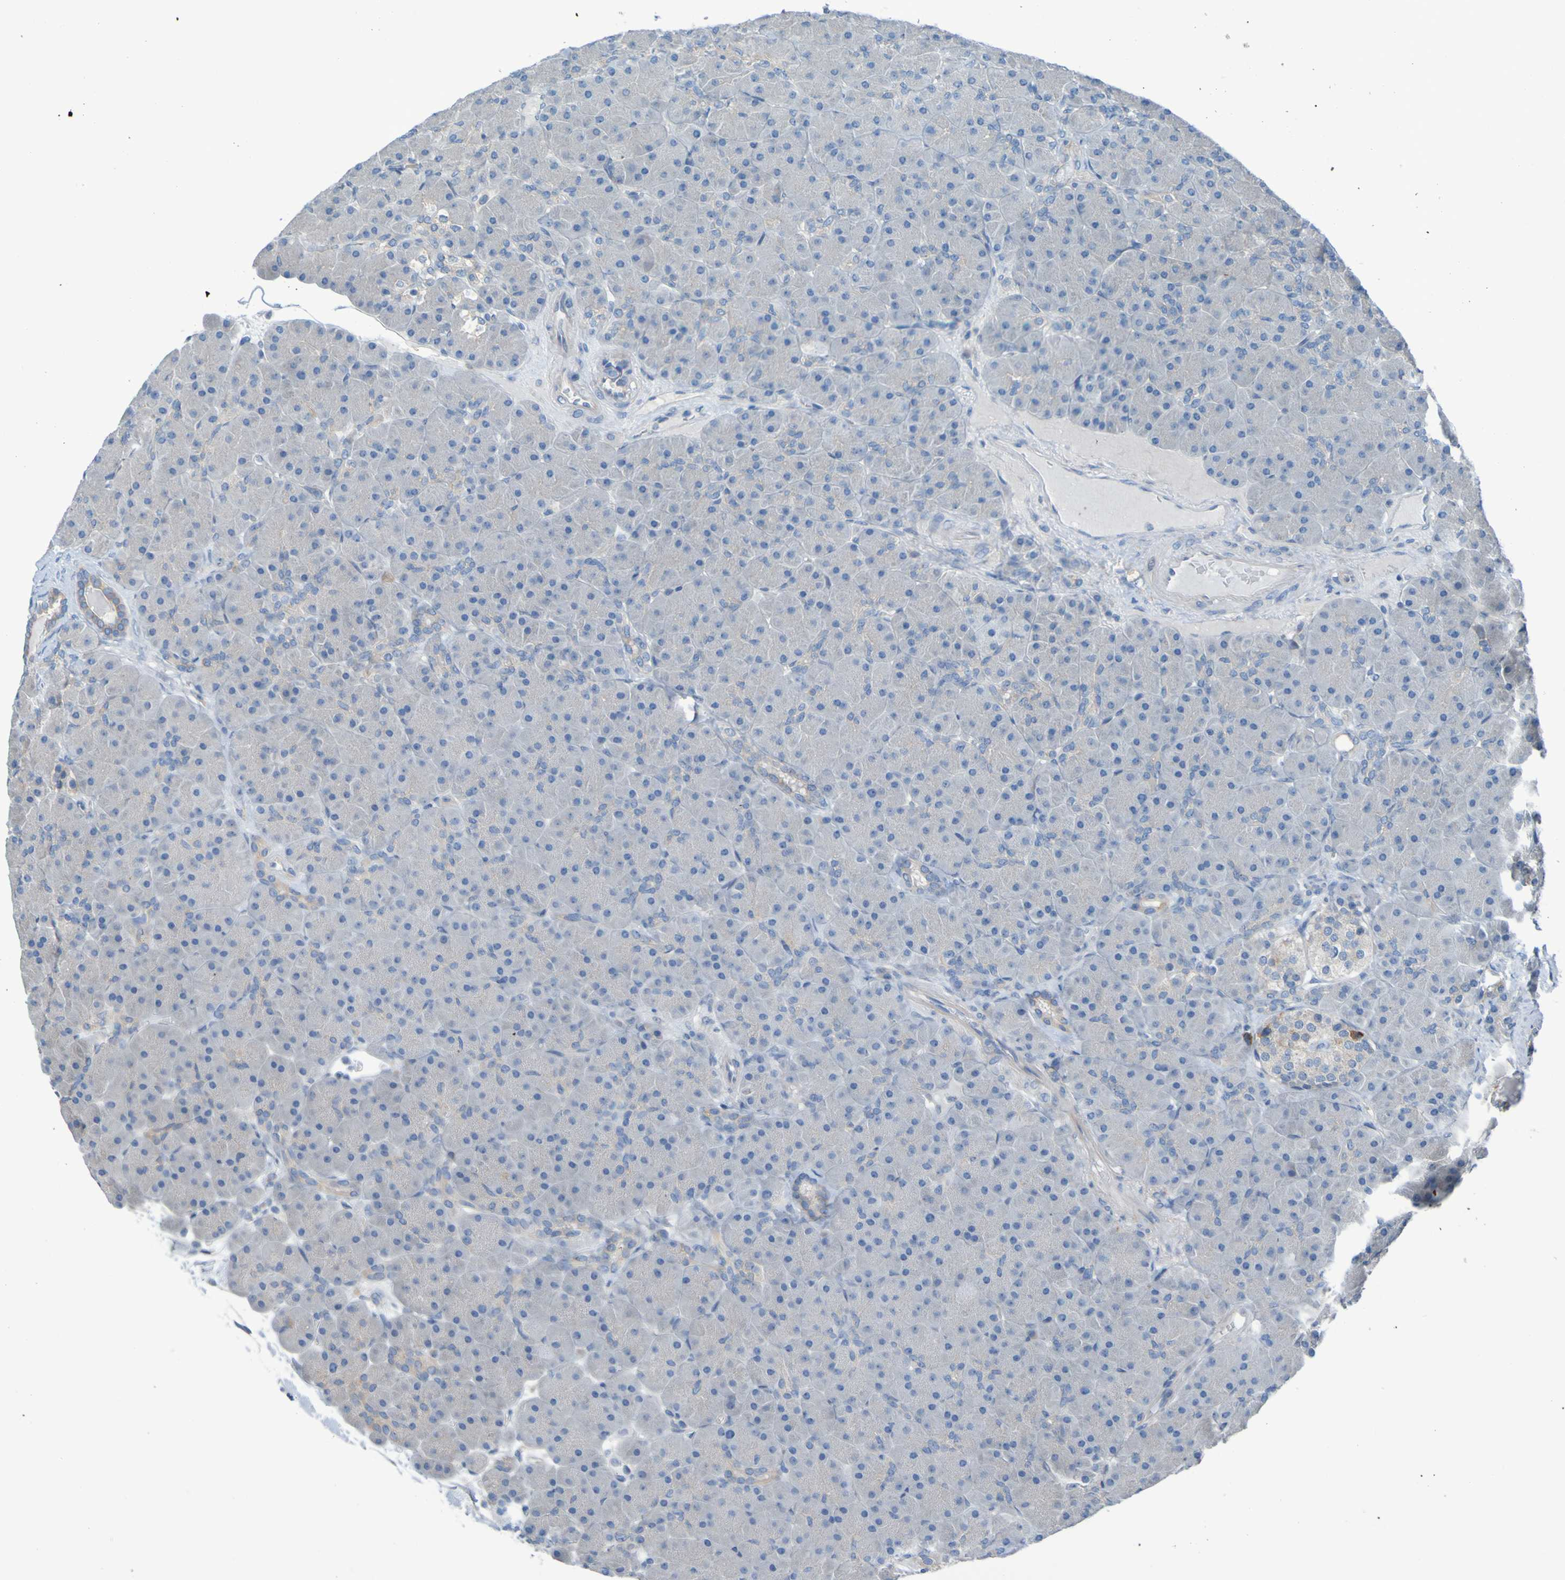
{"staining": {"intensity": "weak", "quantity": "<25%", "location": "cytoplasmic/membranous"}, "tissue": "pancreas", "cell_type": "Exocrine glandular cells", "image_type": "normal", "snomed": [{"axis": "morphology", "description": "Normal tissue, NOS"}, {"axis": "topography", "description": "Pancreas"}], "caption": "Micrograph shows no protein positivity in exocrine glandular cells of normal pancreas. The staining is performed using DAB (3,3'-diaminobenzidine) brown chromogen with nuclei counter-stained in using hematoxylin.", "gene": "NPRL3", "patient": {"sex": "male", "age": 66}}